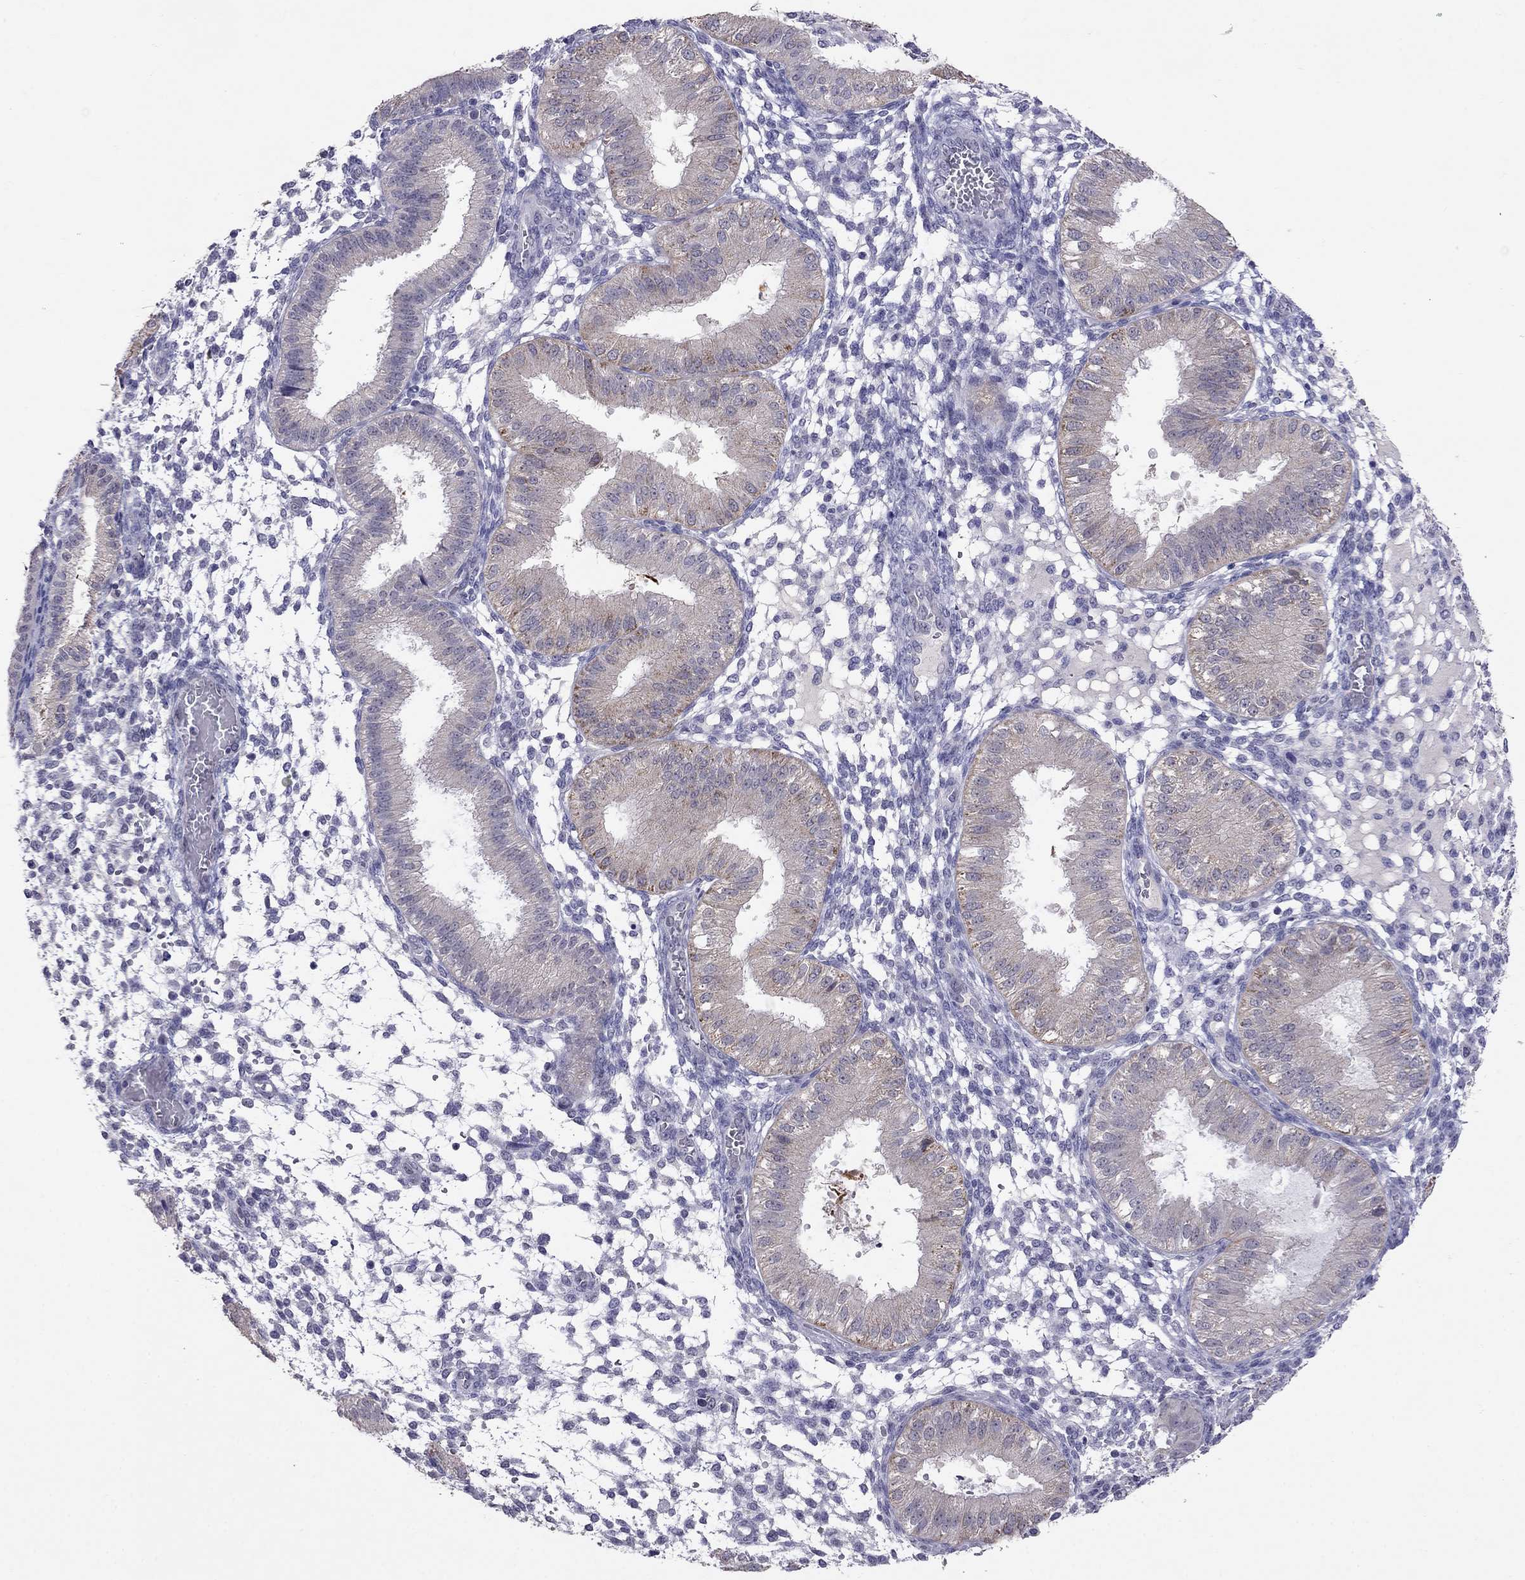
{"staining": {"intensity": "negative", "quantity": "none", "location": "none"}, "tissue": "endometrium", "cell_type": "Cells in endometrial stroma", "image_type": "normal", "snomed": [{"axis": "morphology", "description": "Normal tissue, NOS"}, {"axis": "topography", "description": "Endometrium"}], "caption": "Immunohistochemical staining of normal endometrium exhibits no significant staining in cells in endometrial stroma.", "gene": "MYO3B", "patient": {"sex": "female", "age": 43}}